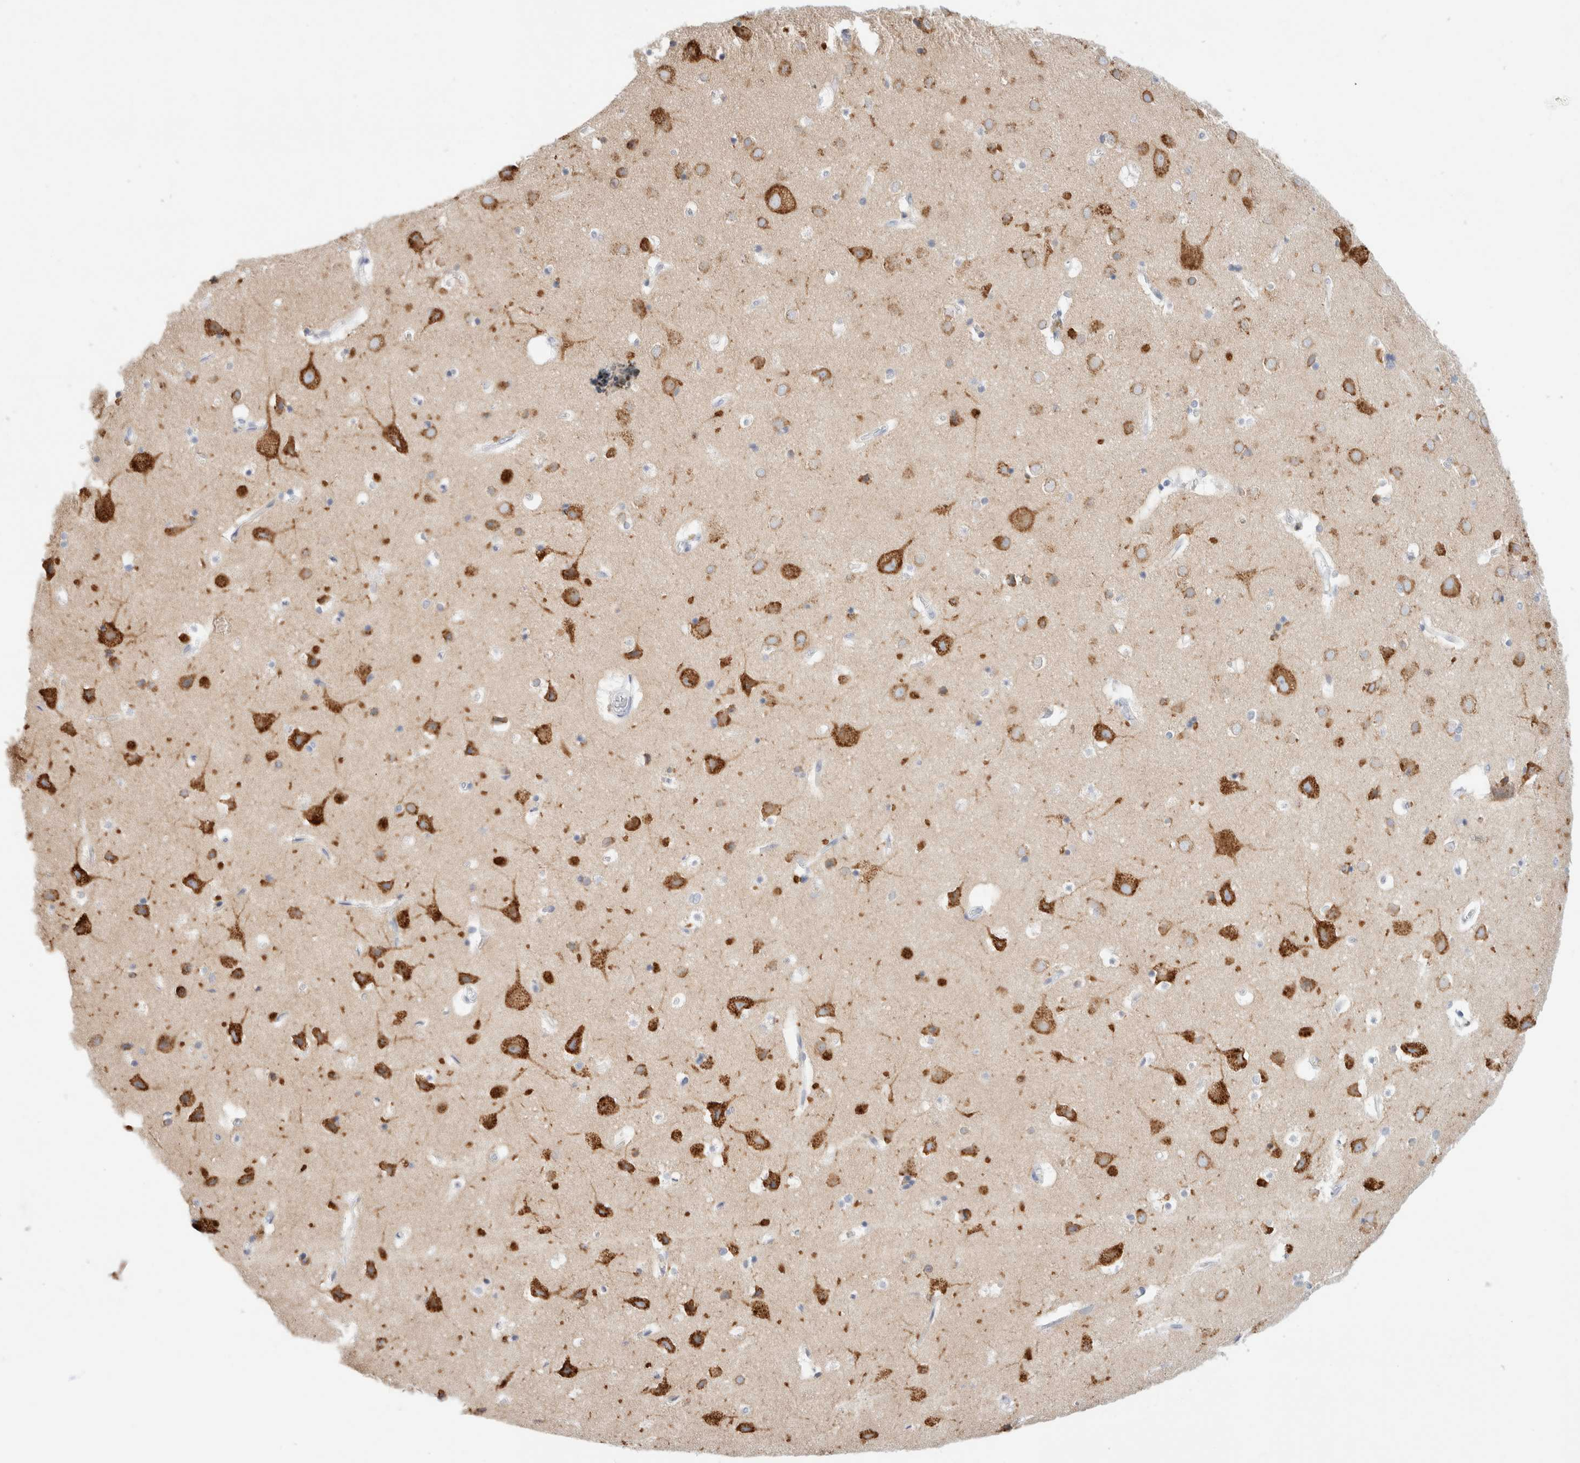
{"staining": {"intensity": "negative", "quantity": "none", "location": "none"}, "tissue": "cerebral cortex", "cell_type": "Endothelial cells", "image_type": "normal", "snomed": [{"axis": "morphology", "description": "Normal tissue, NOS"}, {"axis": "topography", "description": "Cerebral cortex"}], "caption": "Immunohistochemical staining of normal cerebral cortex demonstrates no significant staining in endothelial cells. Brightfield microscopy of immunohistochemistry (IHC) stained with DAB (3,3'-diaminobenzidine) (brown) and hematoxylin (blue), captured at high magnification.", "gene": "CSK", "patient": {"sex": "male", "age": 54}}